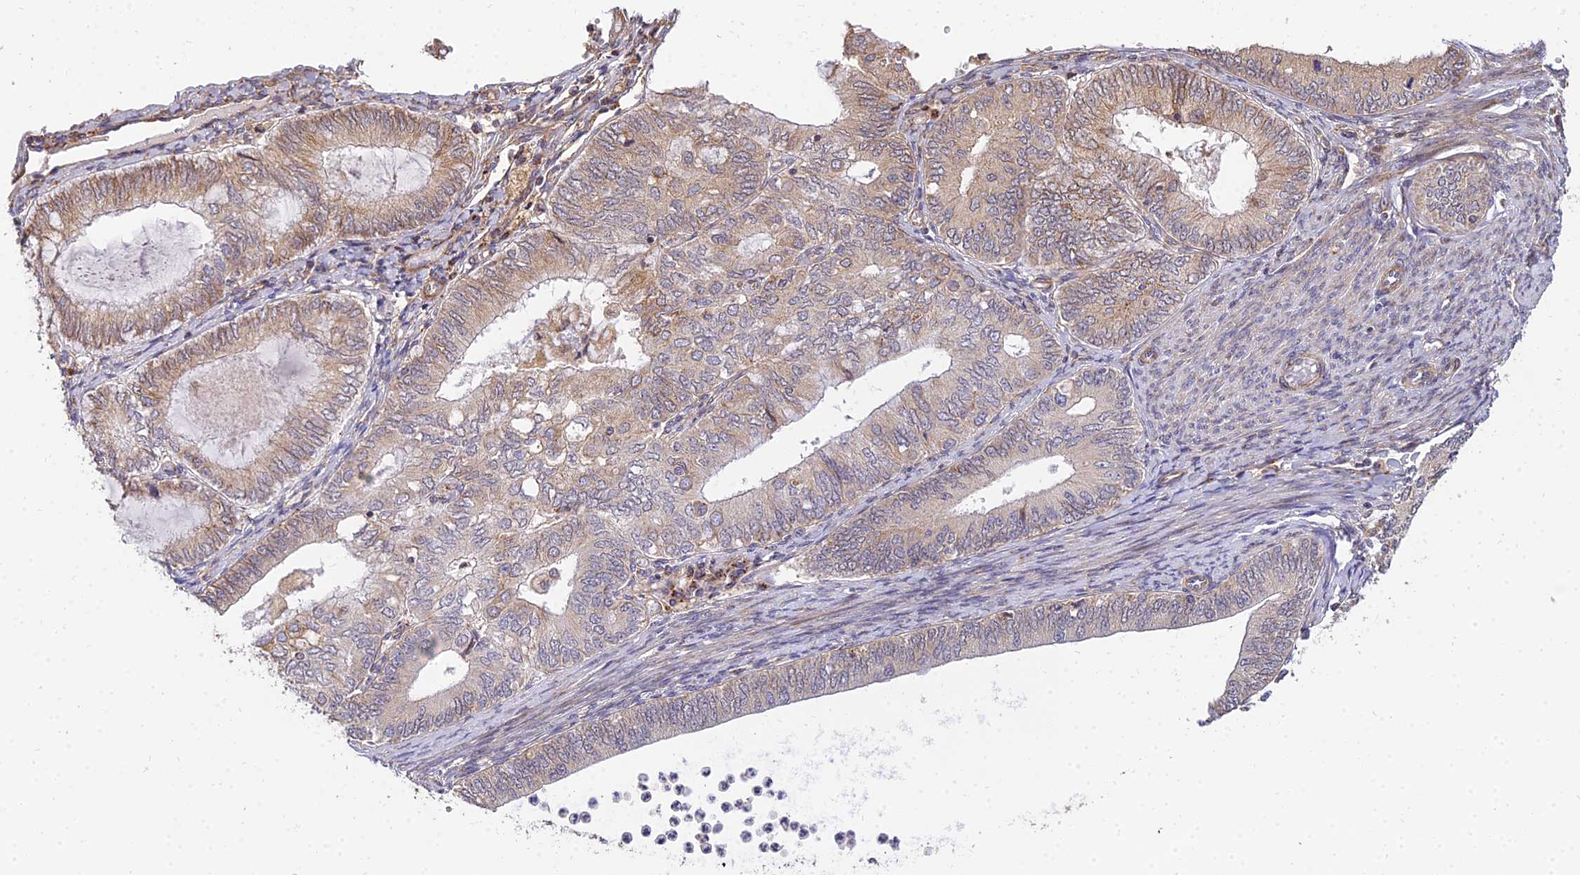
{"staining": {"intensity": "moderate", "quantity": "25%-75%", "location": "cytoplasmic/membranous"}, "tissue": "endometrial cancer", "cell_type": "Tumor cells", "image_type": "cancer", "snomed": [{"axis": "morphology", "description": "Adenocarcinoma, NOS"}, {"axis": "topography", "description": "Endometrium"}], "caption": "This micrograph exhibits immunohistochemistry staining of human endometrial adenocarcinoma, with medium moderate cytoplasmic/membranous positivity in about 25%-75% of tumor cells.", "gene": "ARL8B", "patient": {"sex": "female", "age": 68}}